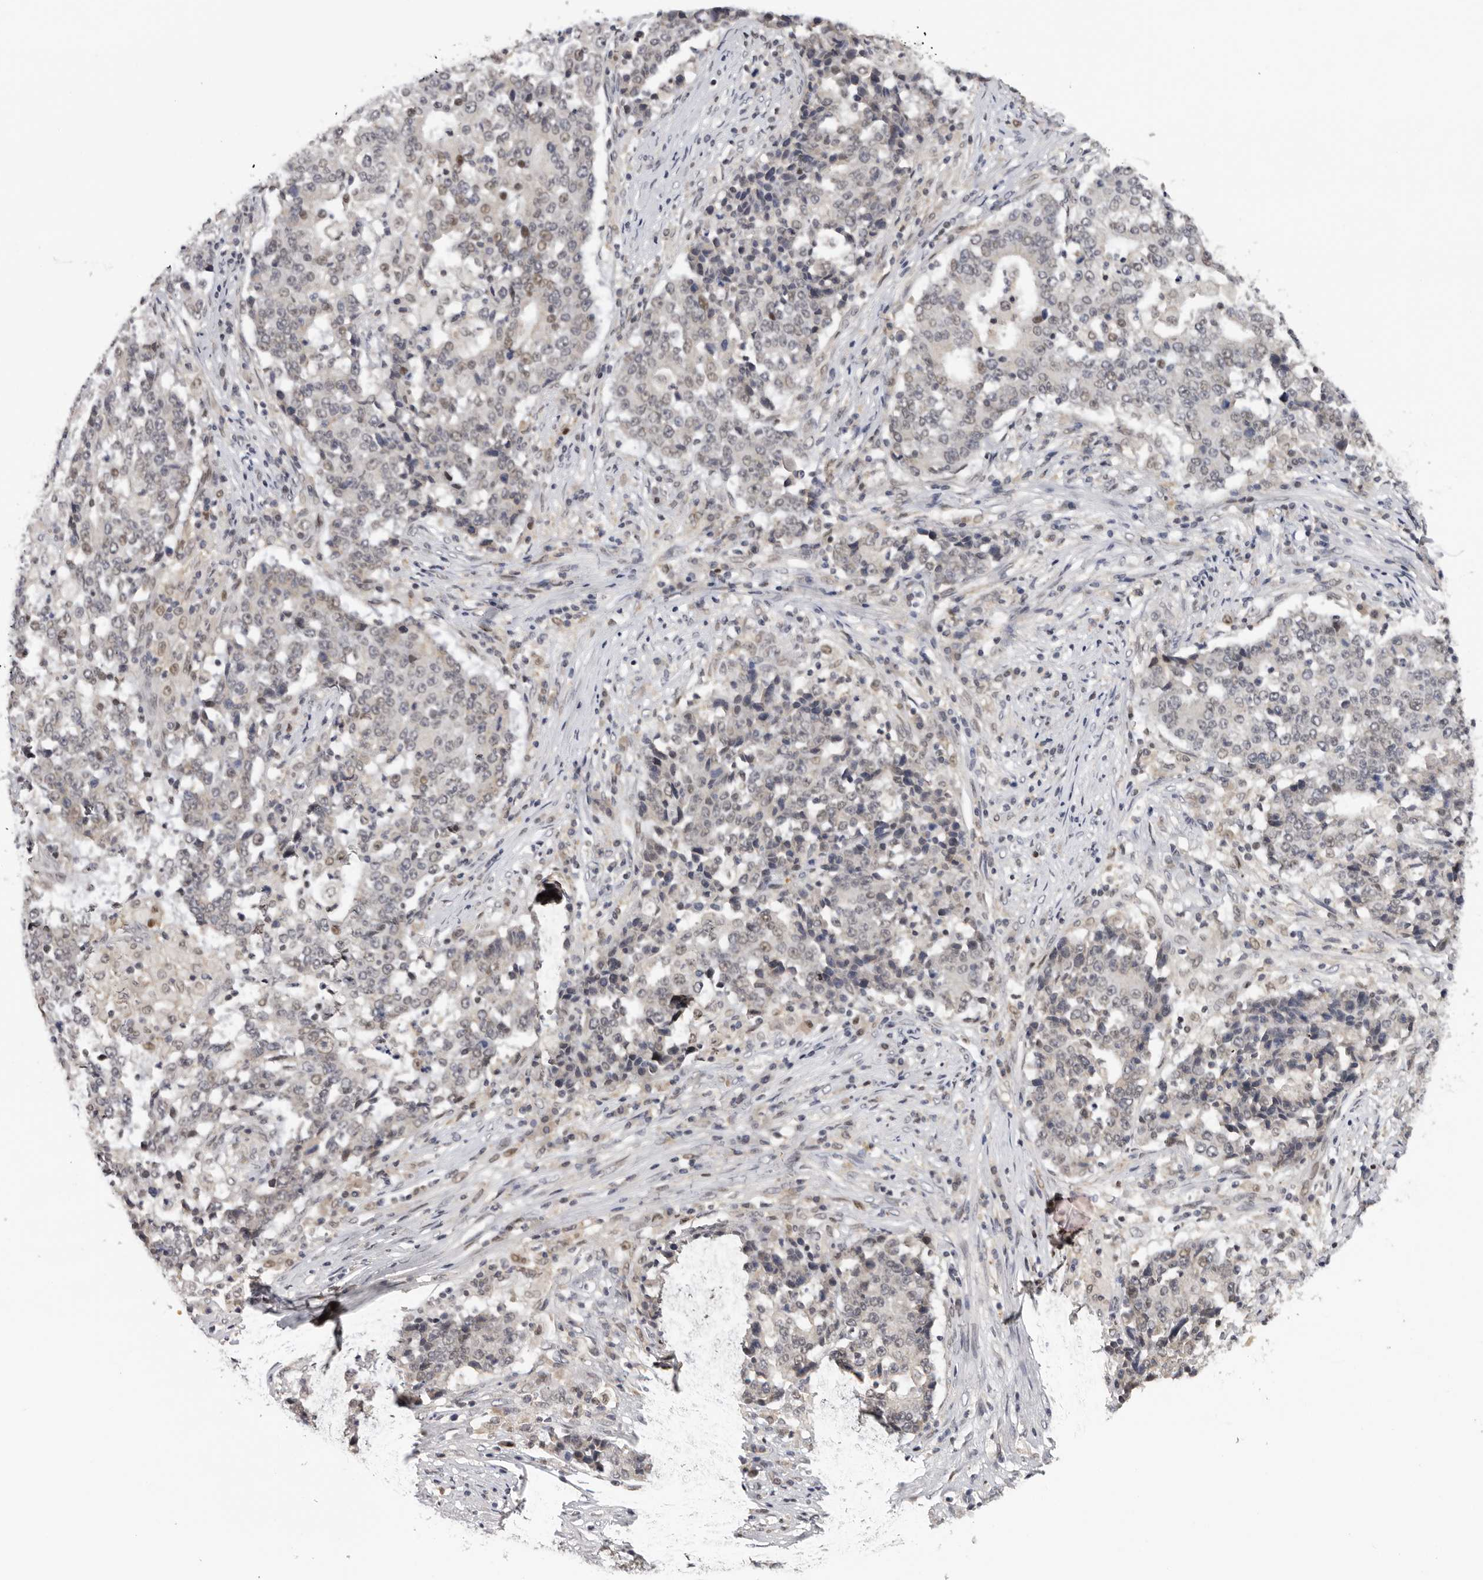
{"staining": {"intensity": "negative", "quantity": "none", "location": "none"}, "tissue": "stomach cancer", "cell_type": "Tumor cells", "image_type": "cancer", "snomed": [{"axis": "morphology", "description": "Adenocarcinoma, NOS"}, {"axis": "topography", "description": "Stomach"}], "caption": "DAB (3,3'-diaminobenzidine) immunohistochemical staining of stomach cancer (adenocarcinoma) demonstrates no significant expression in tumor cells.", "gene": "KIF2B", "patient": {"sex": "male", "age": 59}}